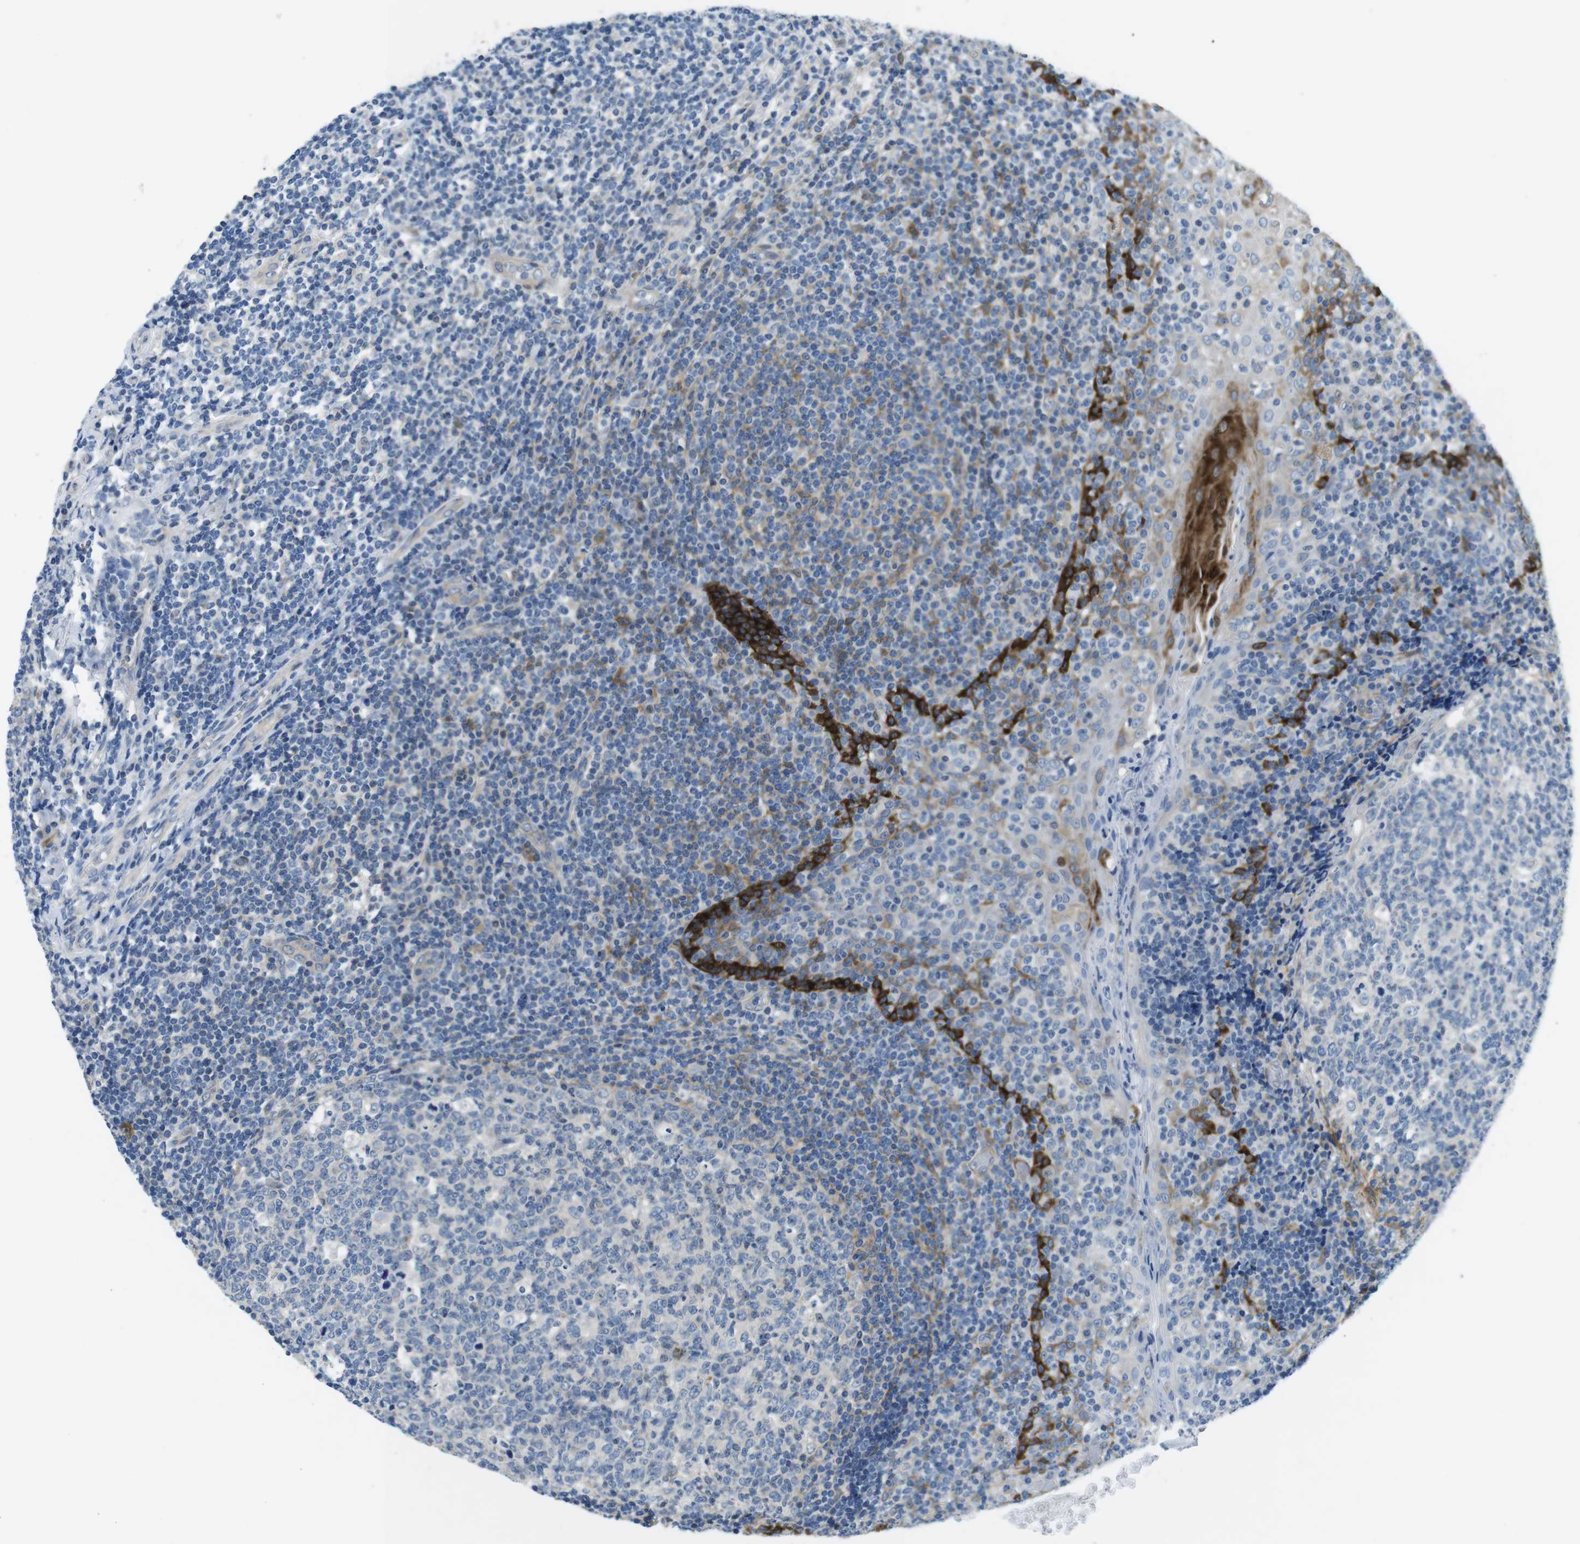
{"staining": {"intensity": "weak", "quantity": "<25%", "location": "cytoplasmic/membranous"}, "tissue": "tonsil", "cell_type": "Germinal center cells", "image_type": "normal", "snomed": [{"axis": "morphology", "description": "Normal tissue, NOS"}, {"axis": "topography", "description": "Tonsil"}], "caption": "DAB immunohistochemical staining of unremarkable tonsil displays no significant expression in germinal center cells.", "gene": "PHLDA1", "patient": {"sex": "female", "age": 19}}